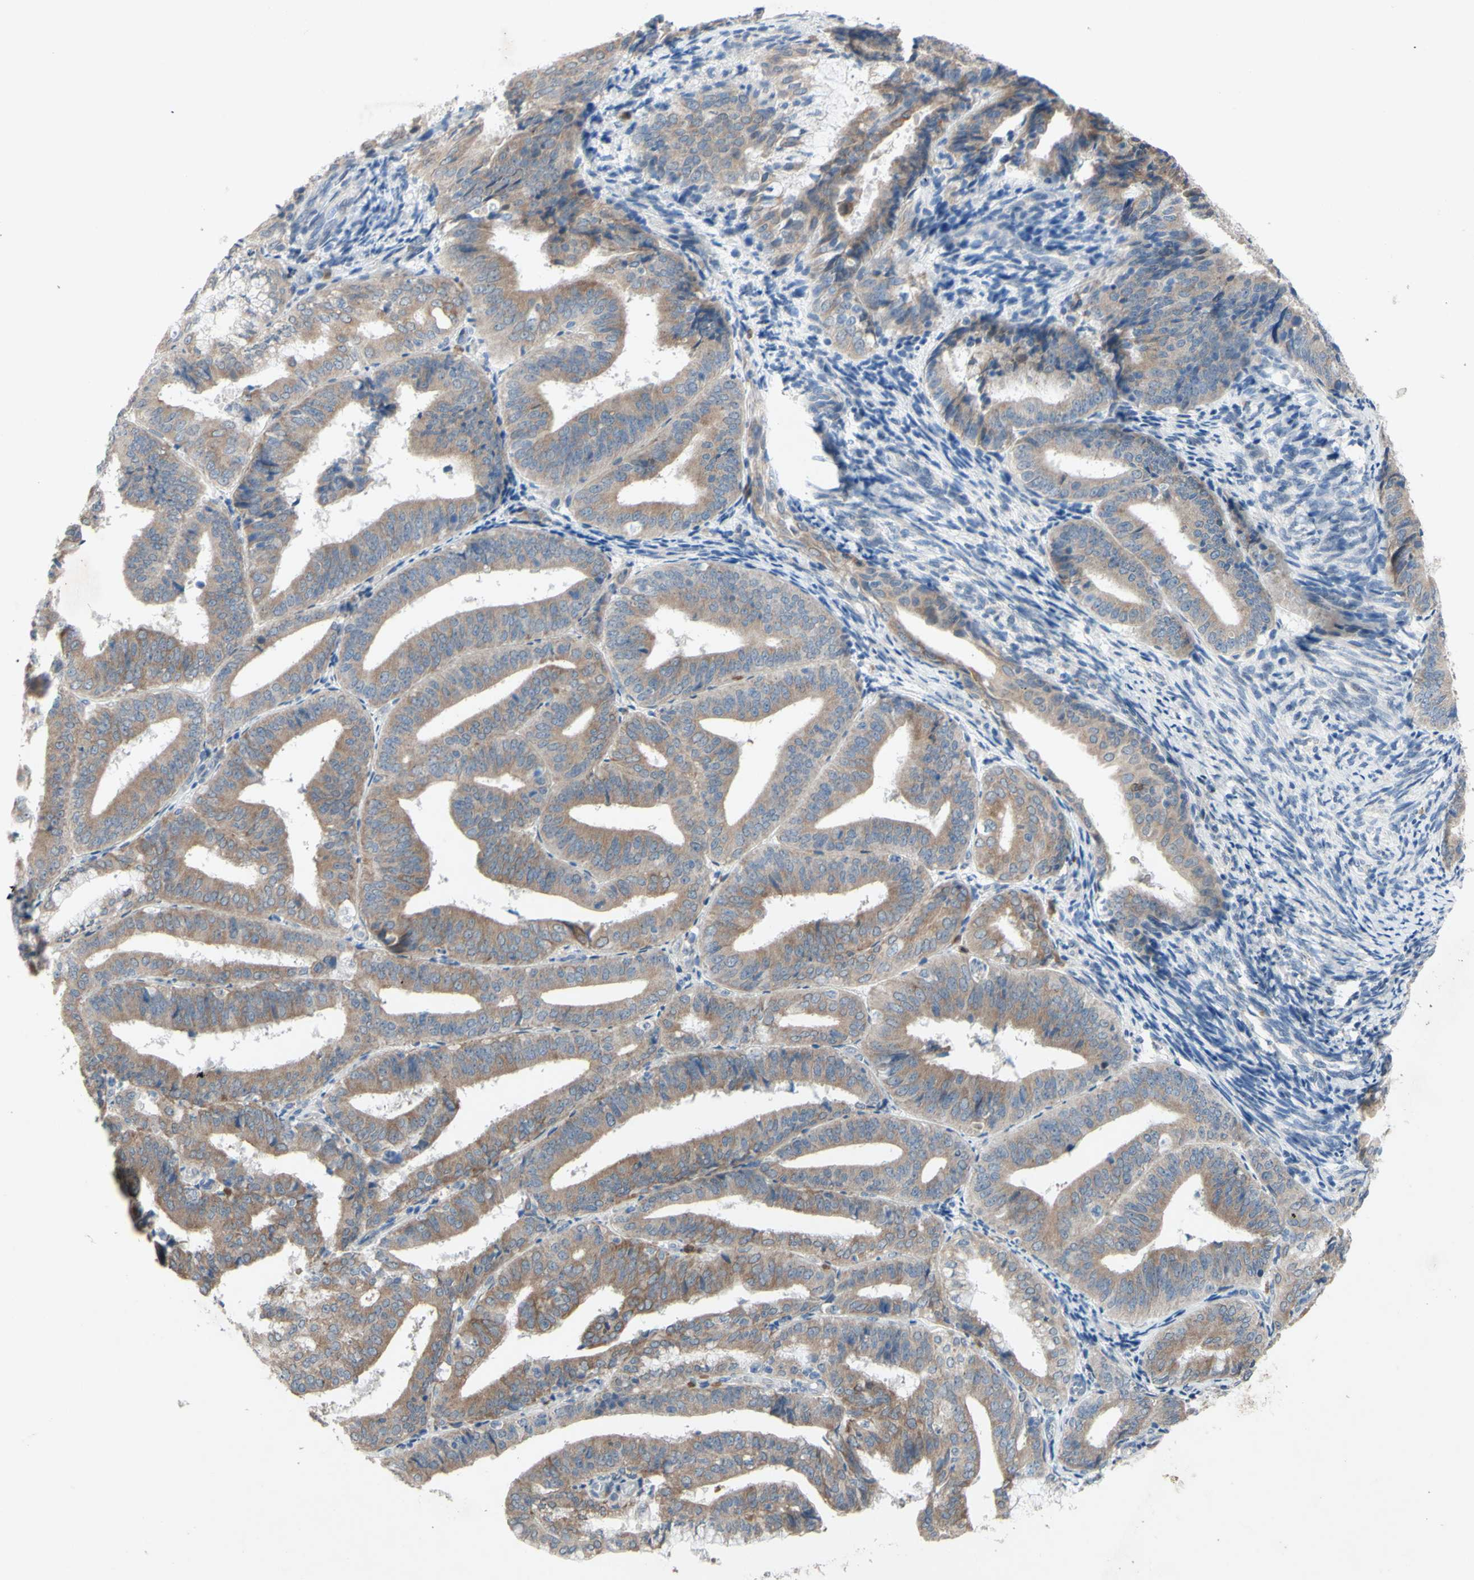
{"staining": {"intensity": "moderate", "quantity": ">75%", "location": "cytoplasmic/membranous"}, "tissue": "endometrial cancer", "cell_type": "Tumor cells", "image_type": "cancer", "snomed": [{"axis": "morphology", "description": "Adenocarcinoma, NOS"}, {"axis": "topography", "description": "Endometrium"}], "caption": "Immunohistochemical staining of human endometrial cancer exhibits medium levels of moderate cytoplasmic/membranous positivity in about >75% of tumor cells. The protein of interest is stained brown, and the nuclei are stained in blue (DAB (3,3'-diaminobenzidine) IHC with brightfield microscopy, high magnification).", "gene": "GRAMD2B", "patient": {"sex": "female", "age": 63}}